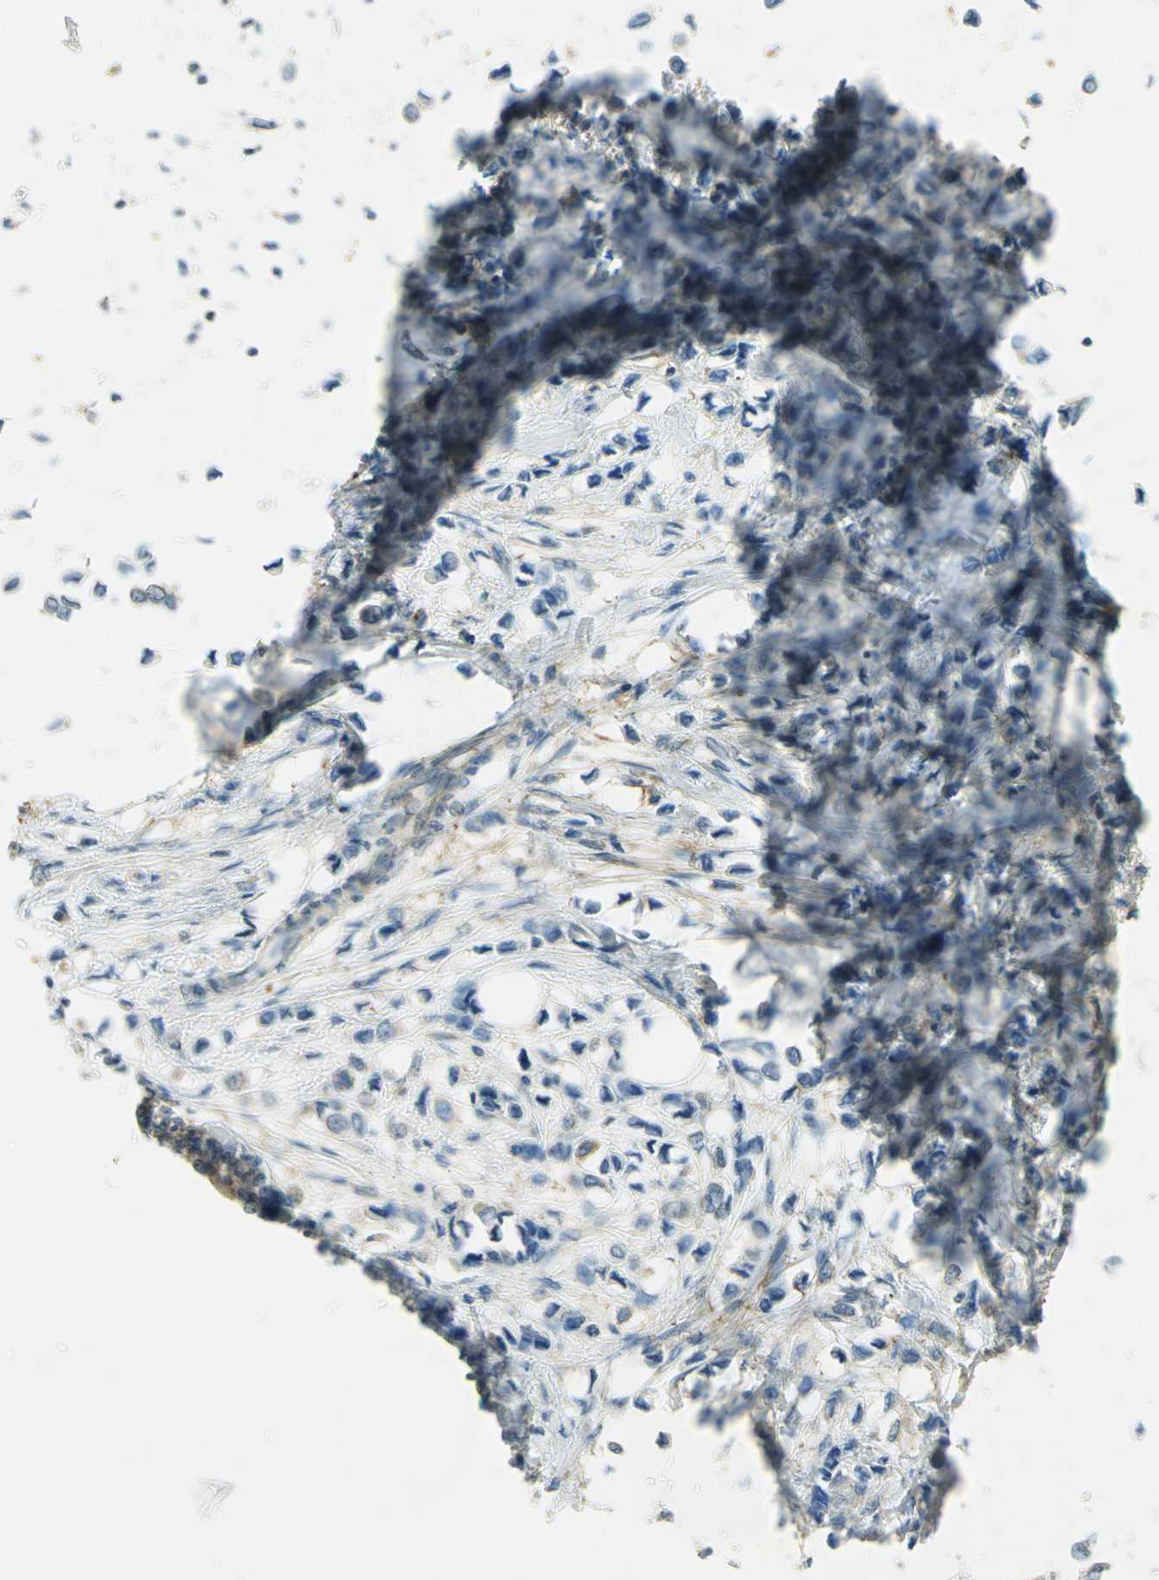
{"staining": {"intensity": "weak", "quantity": "25%-75%", "location": "cytoplasmic/membranous"}, "tissue": "breast cancer", "cell_type": "Tumor cells", "image_type": "cancer", "snomed": [{"axis": "morphology", "description": "Lobular carcinoma"}, {"axis": "topography", "description": "Breast"}], "caption": "A brown stain labels weak cytoplasmic/membranous positivity of a protein in breast cancer tumor cells. (DAB = brown stain, brightfield microscopy at high magnification).", "gene": "TSC22D2", "patient": {"sex": "female", "age": 51}}